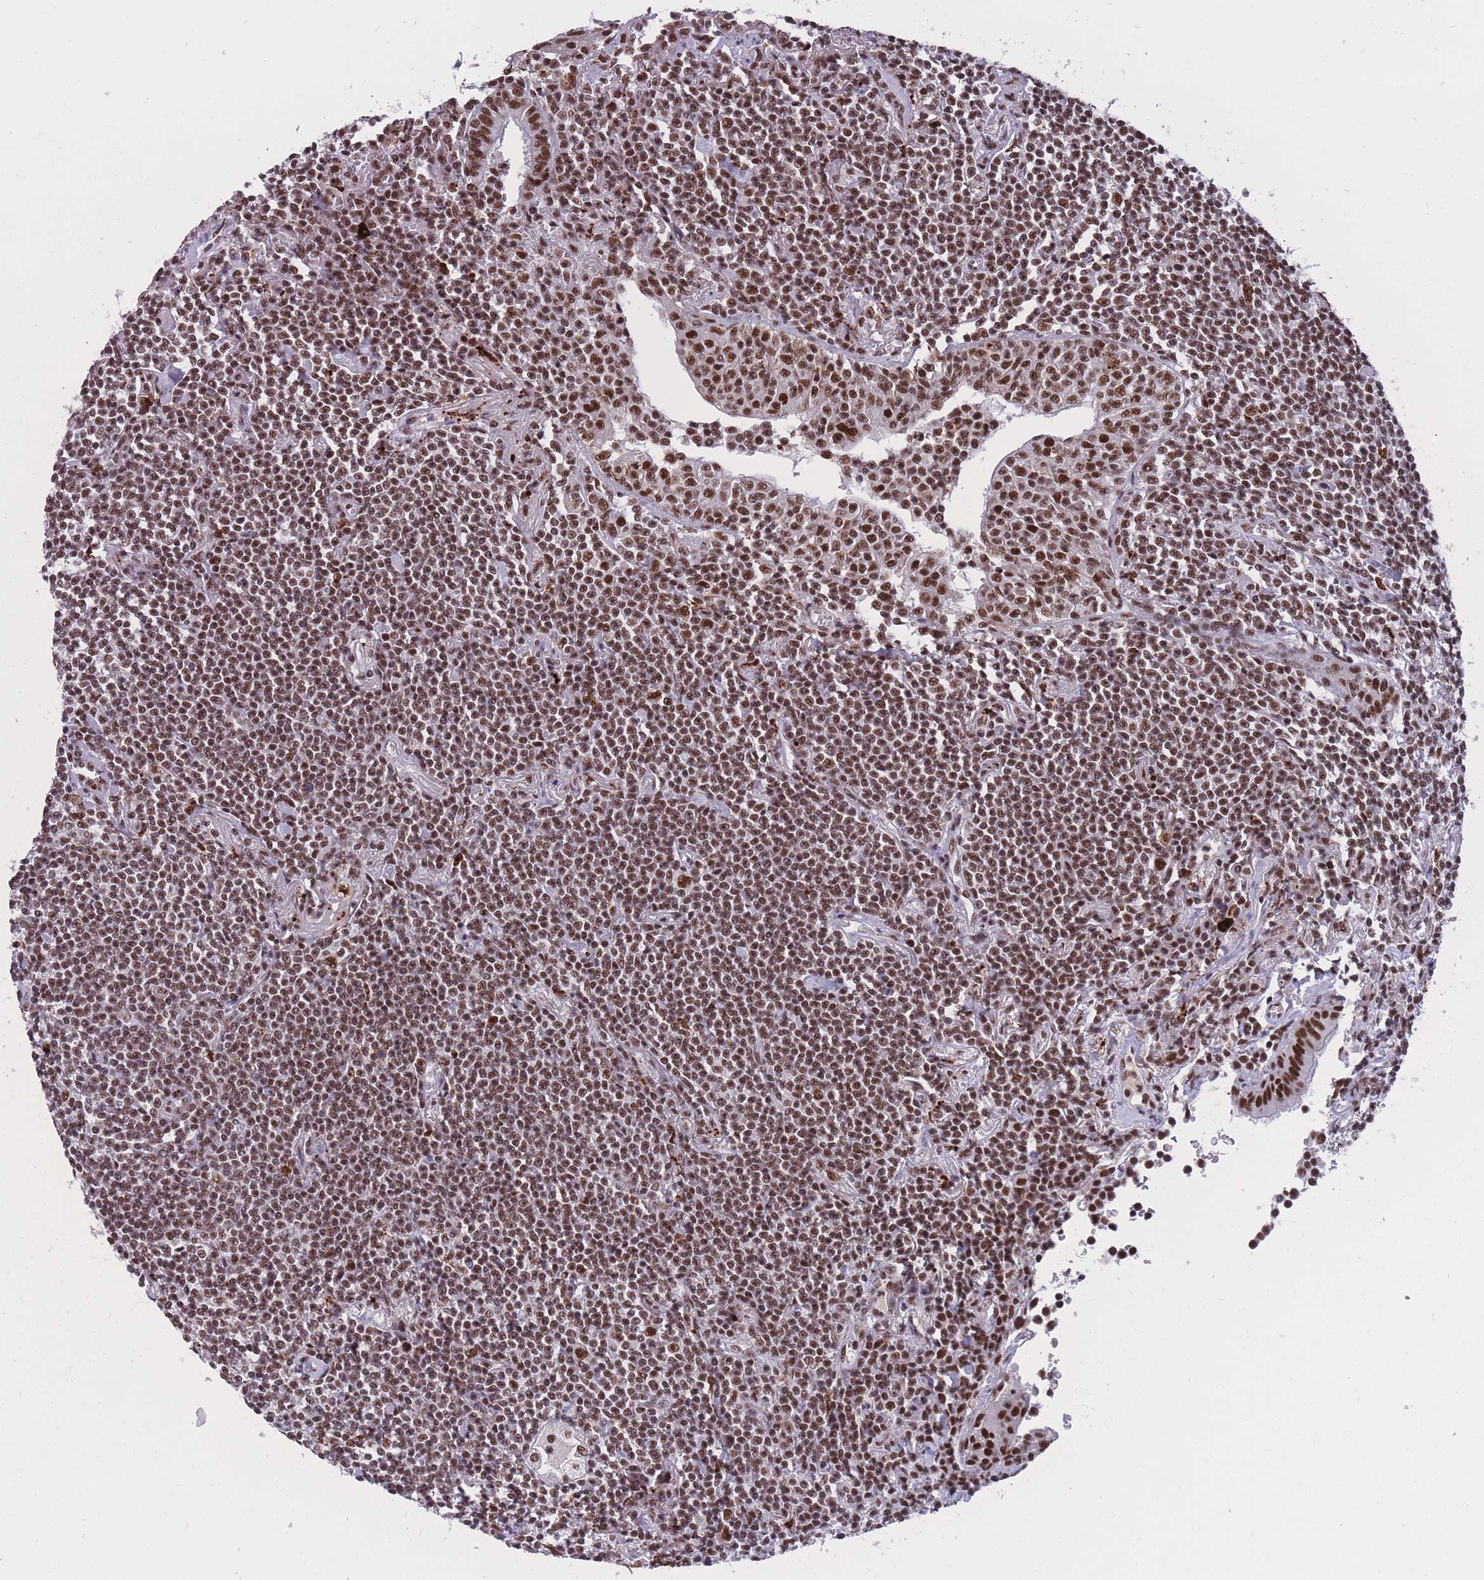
{"staining": {"intensity": "moderate", "quantity": ">75%", "location": "nuclear"}, "tissue": "lymphoma", "cell_type": "Tumor cells", "image_type": "cancer", "snomed": [{"axis": "morphology", "description": "Malignant lymphoma, non-Hodgkin's type, Low grade"}, {"axis": "topography", "description": "Lung"}], "caption": "Immunohistochemistry histopathology image of neoplastic tissue: lymphoma stained using immunohistochemistry (IHC) demonstrates medium levels of moderate protein expression localized specifically in the nuclear of tumor cells, appearing as a nuclear brown color.", "gene": "PRPF19", "patient": {"sex": "female", "age": 71}}